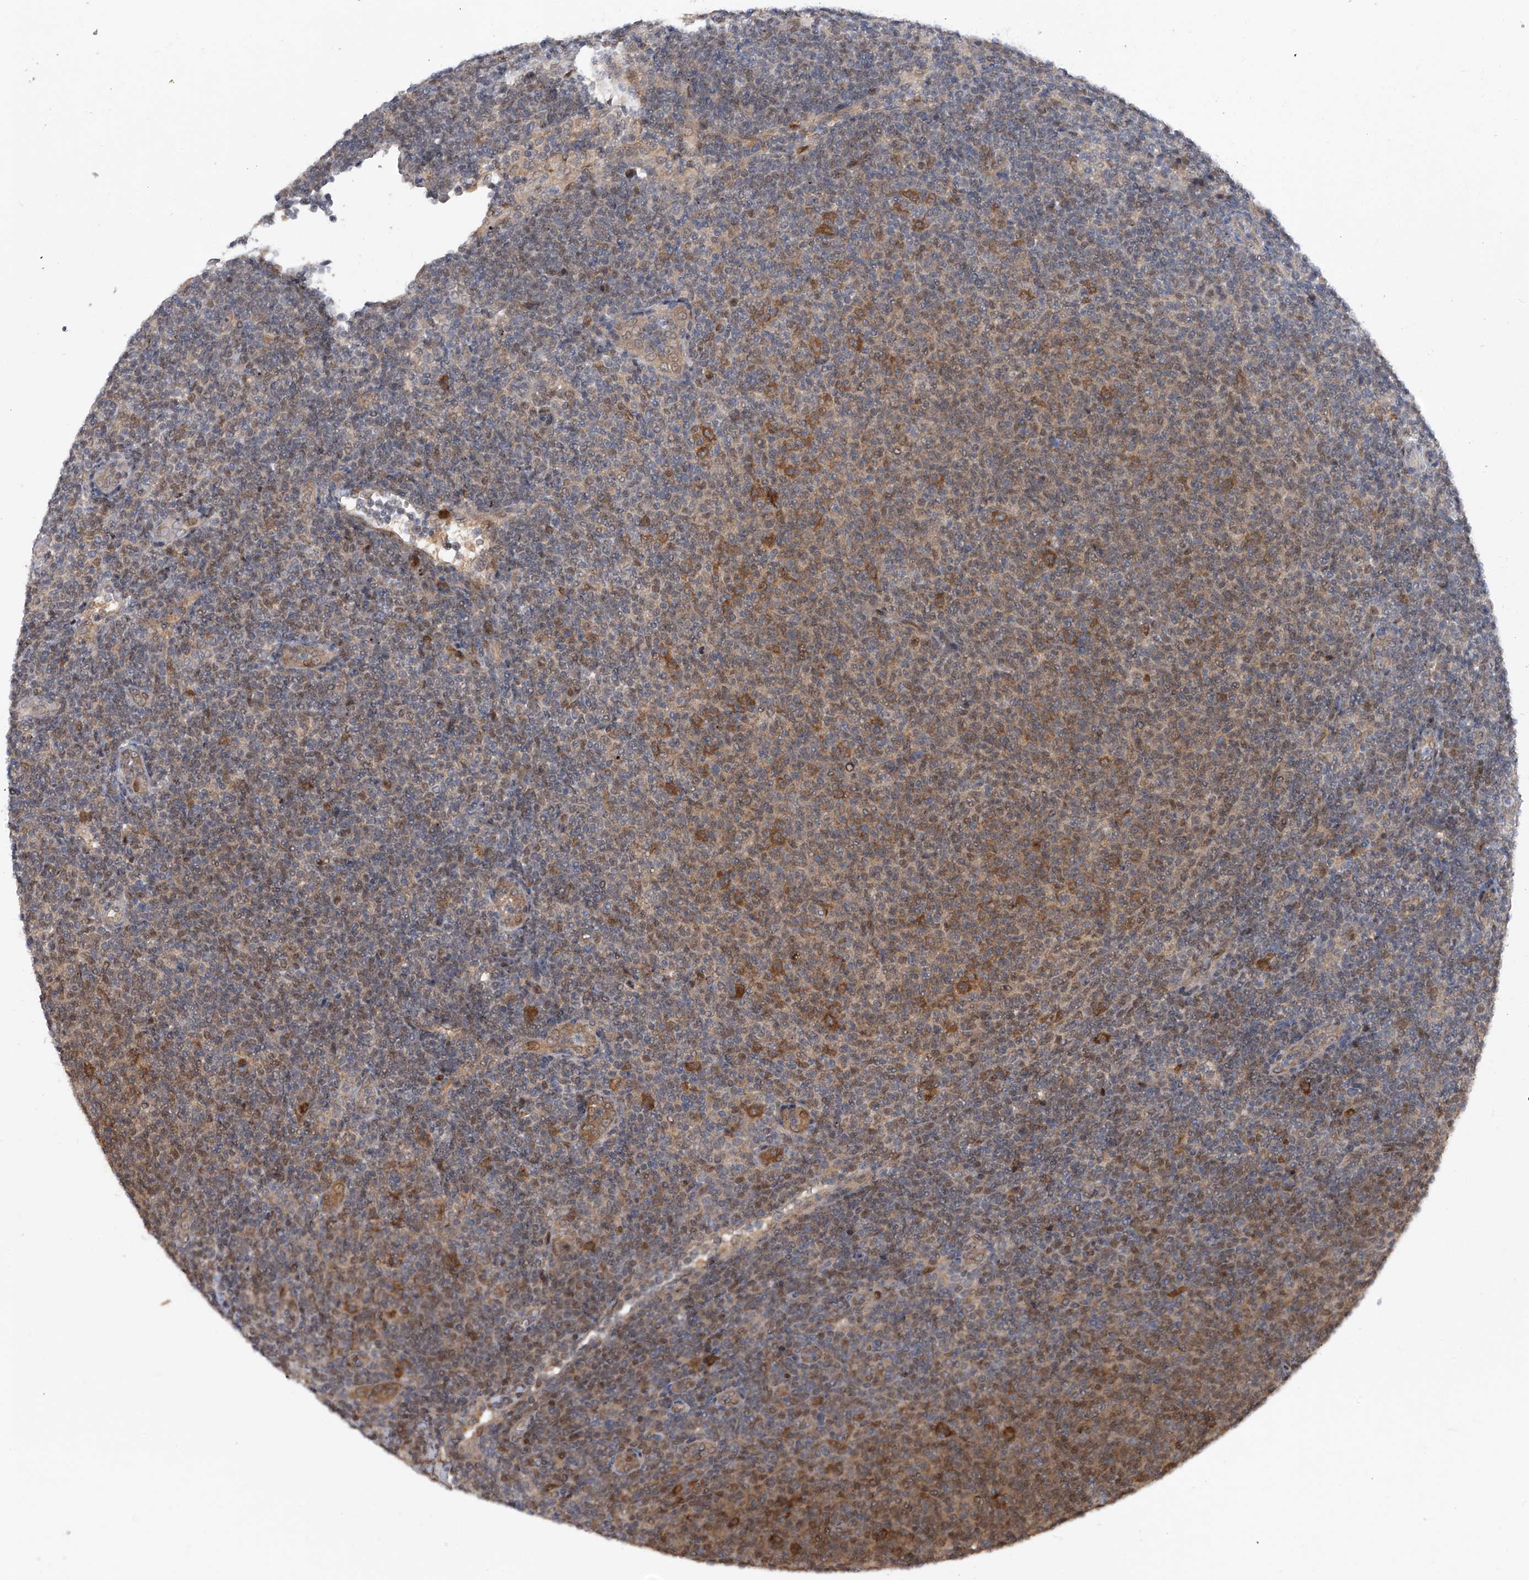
{"staining": {"intensity": "moderate", "quantity": "25%-75%", "location": "cytoplasmic/membranous,nuclear"}, "tissue": "lymphoma", "cell_type": "Tumor cells", "image_type": "cancer", "snomed": [{"axis": "morphology", "description": "Malignant lymphoma, non-Hodgkin's type, Low grade"}, {"axis": "topography", "description": "Lymph node"}], "caption": "There is medium levels of moderate cytoplasmic/membranous and nuclear positivity in tumor cells of low-grade malignant lymphoma, non-Hodgkin's type, as demonstrated by immunohistochemical staining (brown color).", "gene": "RWDD2A", "patient": {"sex": "male", "age": 66}}